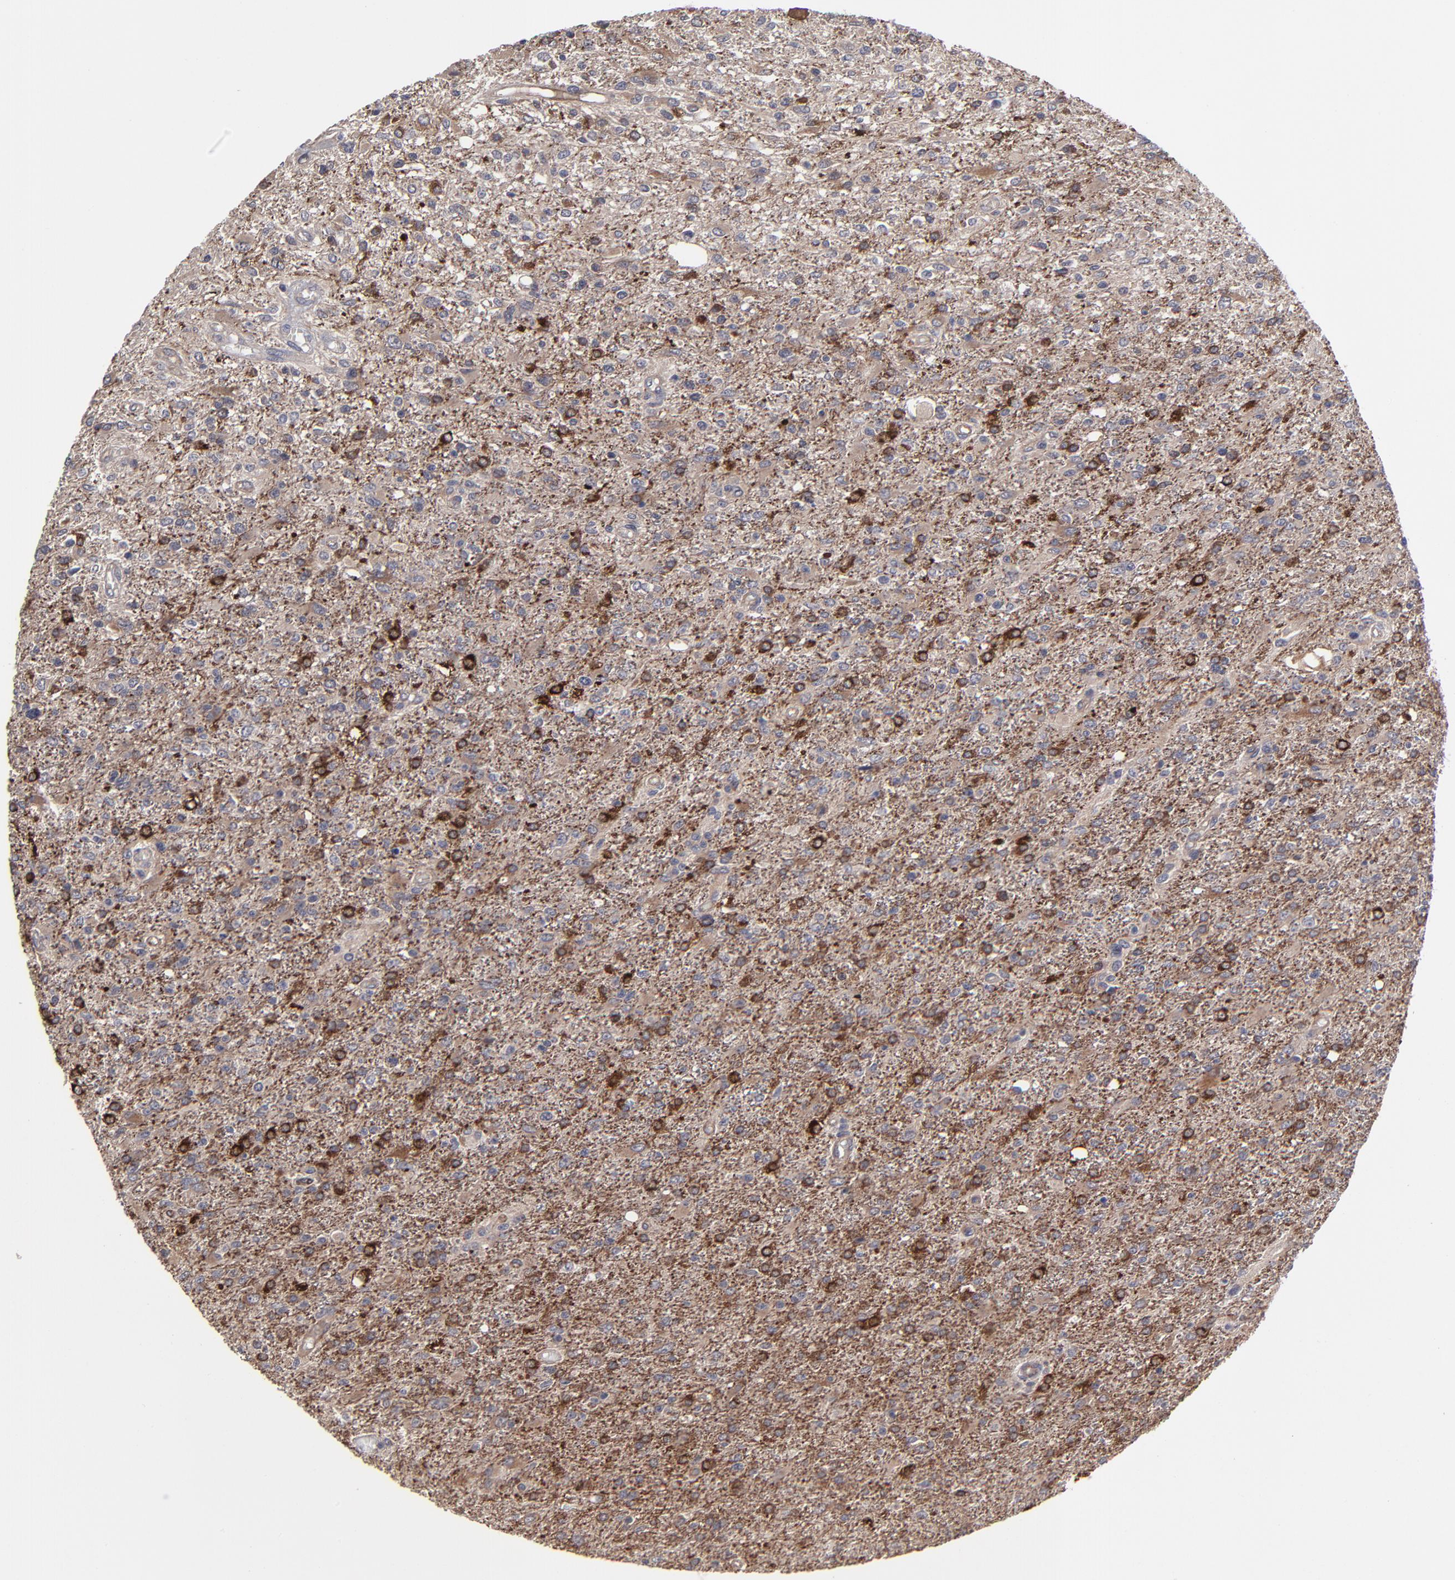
{"staining": {"intensity": "strong", "quantity": "25%-75%", "location": "cytoplasmic/membranous"}, "tissue": "glioma", "cell_type": "Tumor cells", "image_type": "cancer", "snomed": [{"axis": "morphology", "description": "Glioma, malignant, High grade"}, {"axis": "topography", "description": "Cerebral cortex"}], "caption": "Glioma stained with a protein marker exhibits strong staining in tumor cells.", "gene": "ZNF780B", "patient": {"sex": "male", "age": 76}}